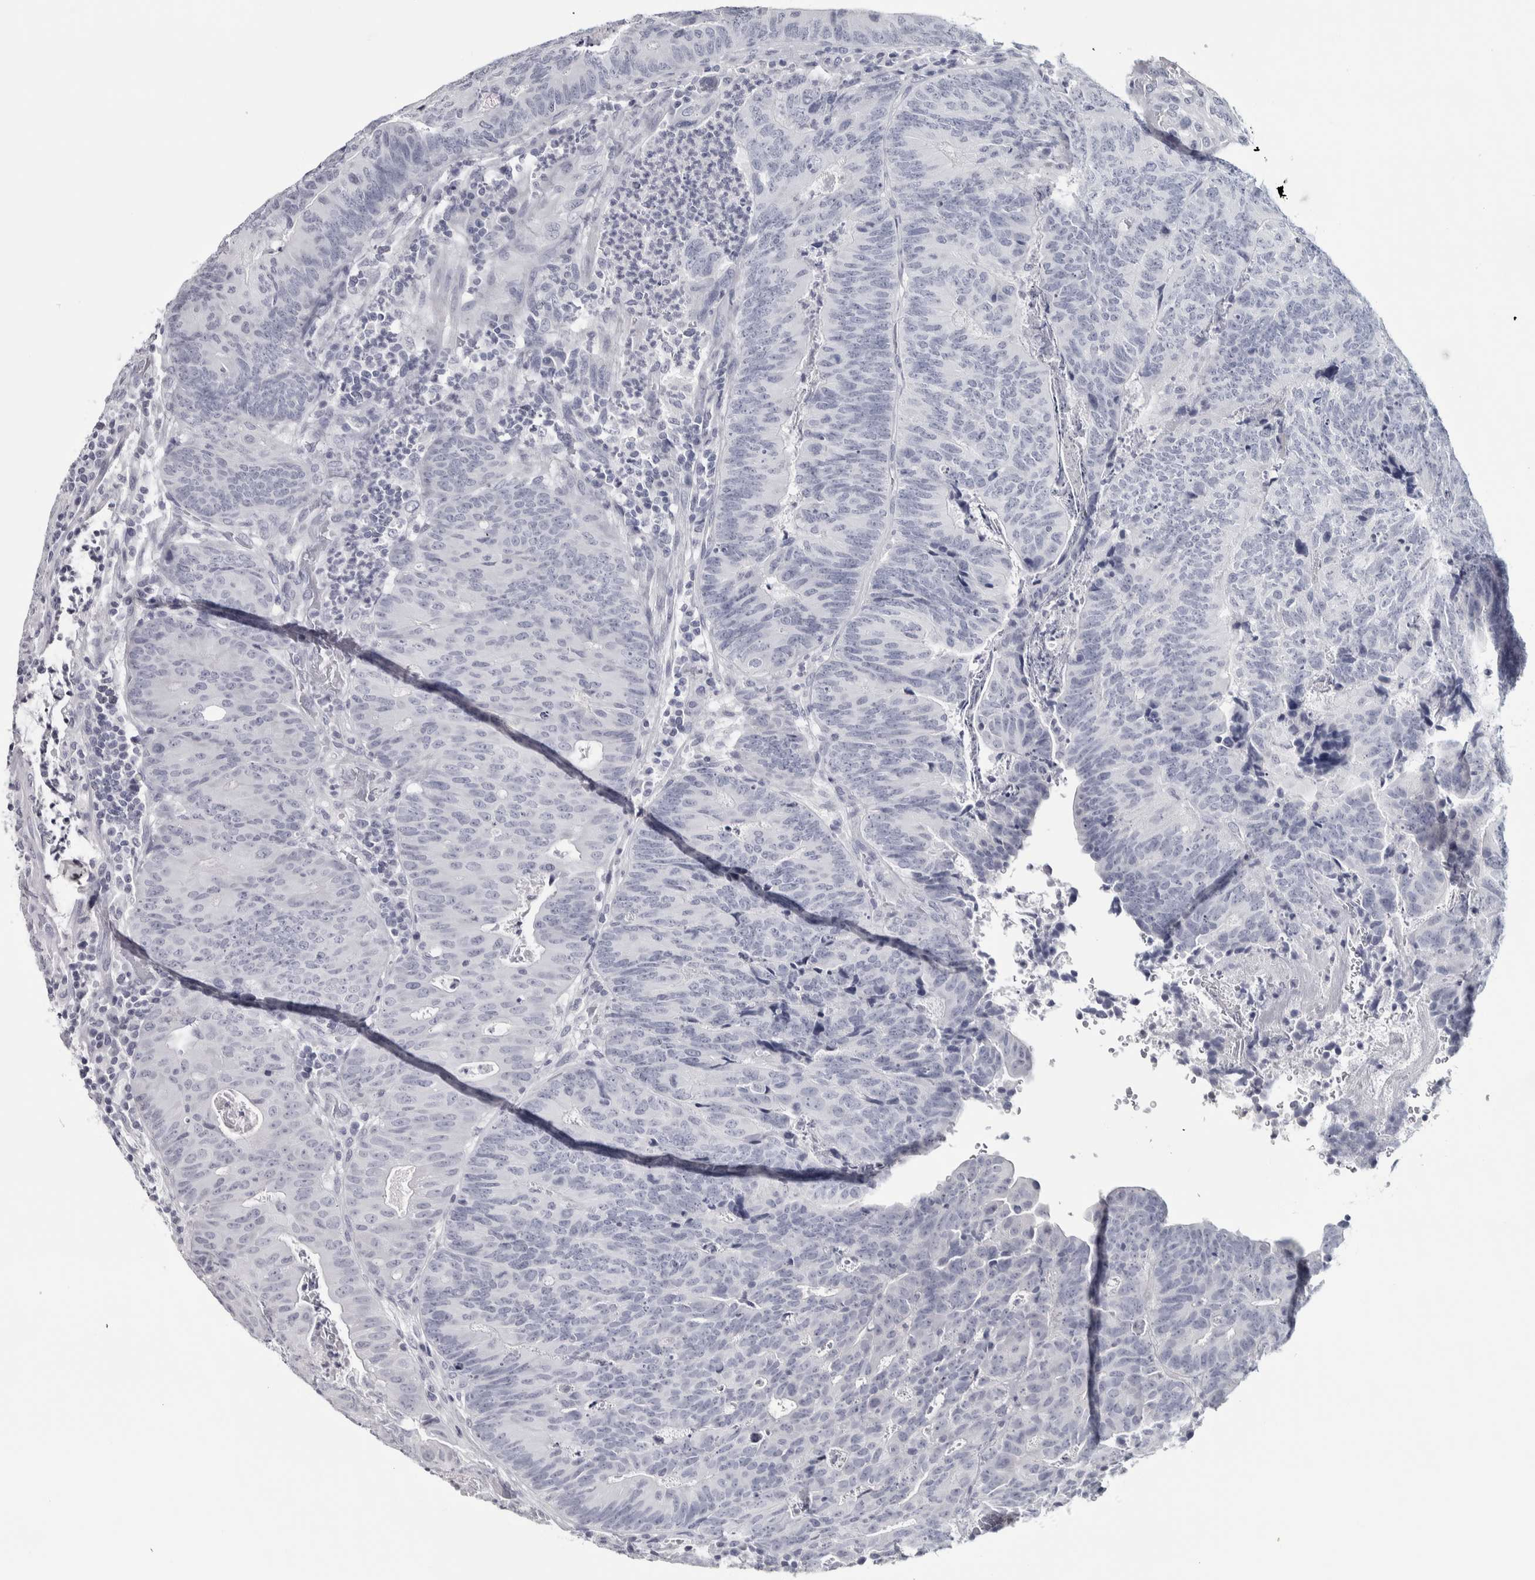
{"staining": {"intensity": "negative", "quantity": "none", "location": "none"}, "tissue": "colorectal cancer", "cell_type": "Tumor cells", "image_type": "cancer", "snomed": [{"axis": "morphology", "description": "Adenocarcinoma, NOS"}, {"axis": "topography", "description": "Colon"}], "caption": "A high-resolution histopathology image shows immunohistochemistry staining of colorectal adenocarcinoma, which reveals no significant positivity in tumor cells.", "gene": "NECAB1", "patient": {"sex": "female", "age": 67}}